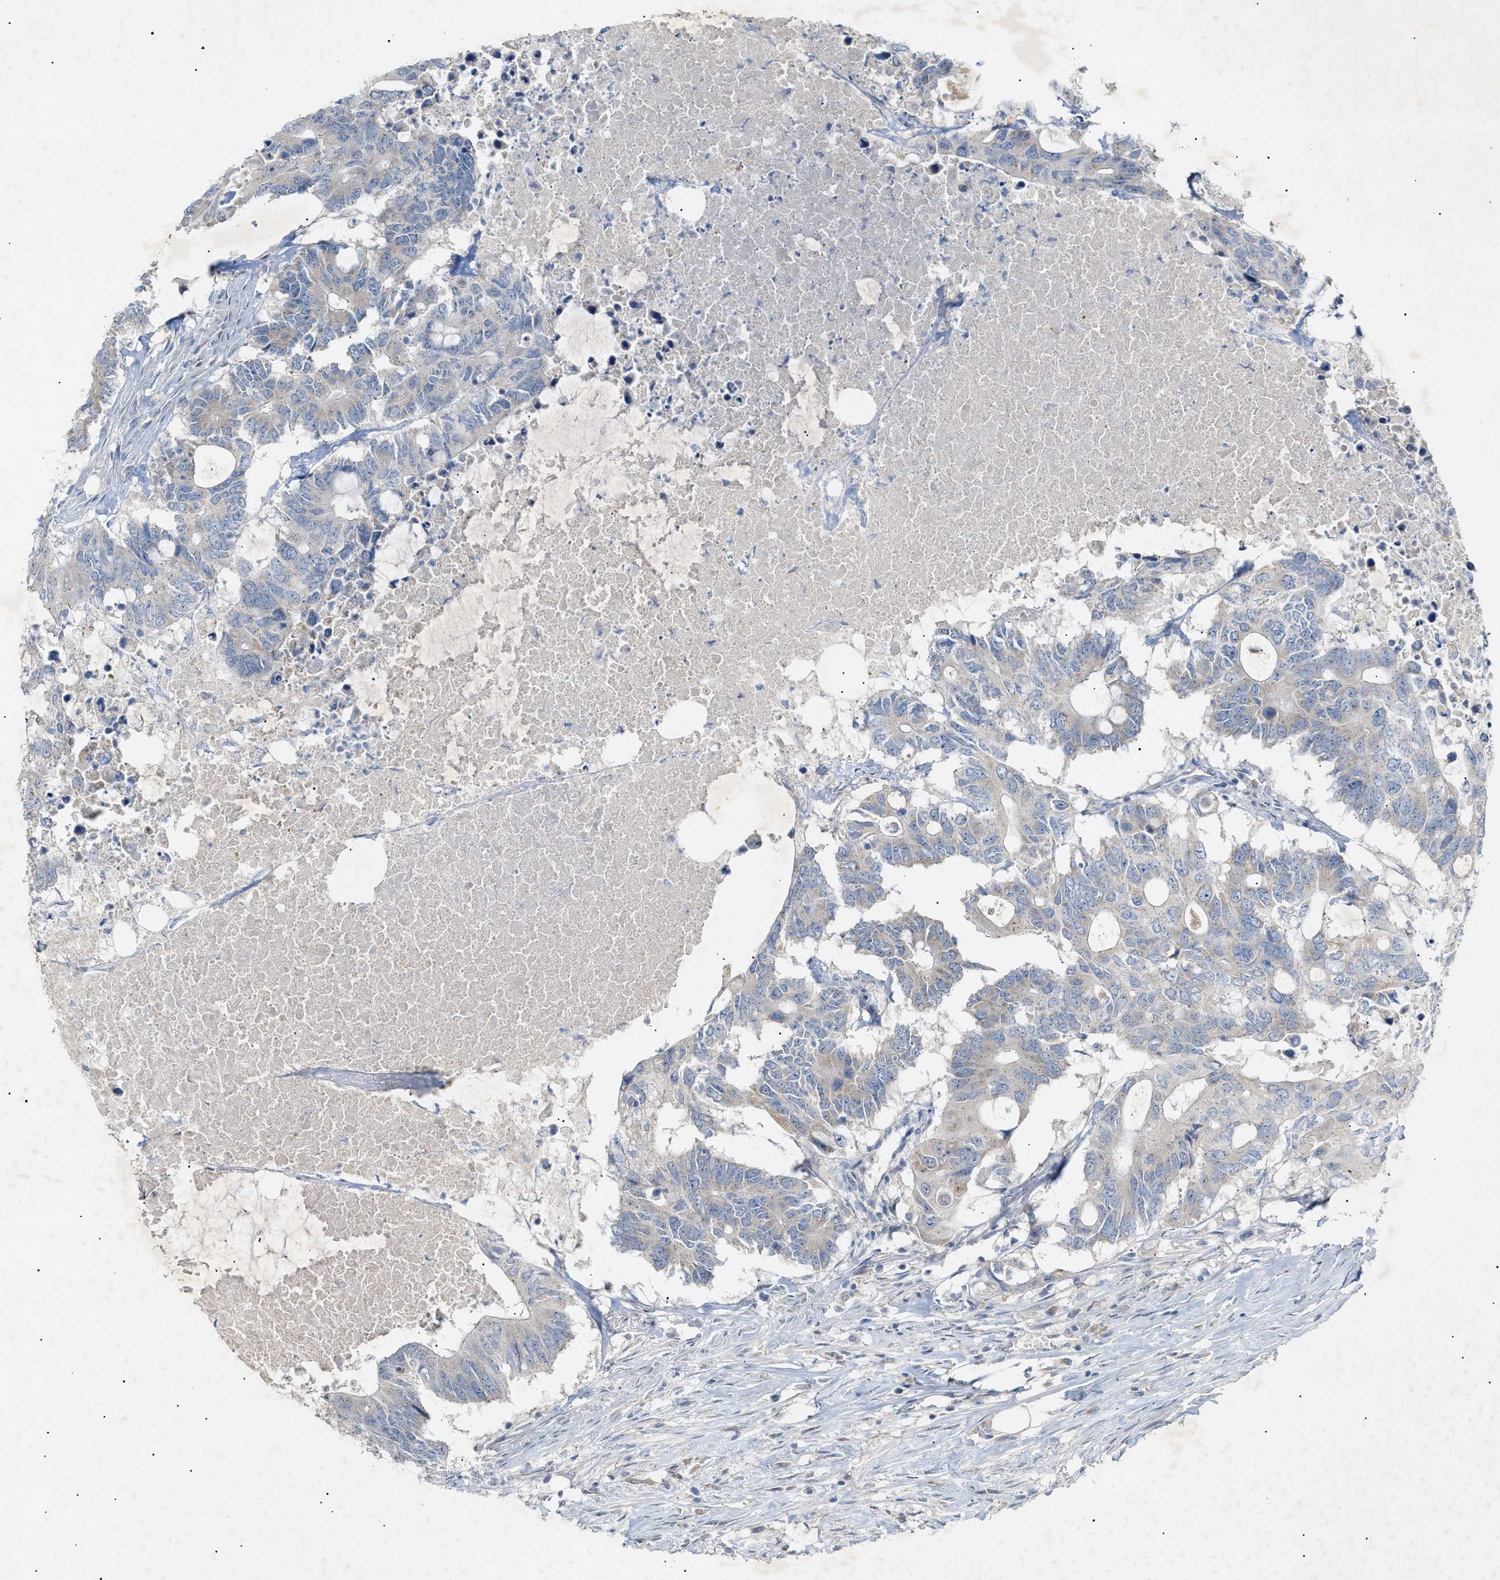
{"staining": {"intensity": "negative", "quantity": "none", "location": "none"}, "tissue": "colorectal cancer", "cell_type": "Tumor cells", "image_type": "cancer", "snomed": [{"axis": "morphology", "description": "Adenocarcinoma, NOS"}, {"axis": "topography", "description": "Colon"}], "caption": "The micrograph displays no significant positivity in tumor cells of colorectal cancer (adenocarcinoma). (Stains: DAB IHC with hematoxylin counter stain, Microscopy: brightfield microscopy at high magnification).", "gene": "SLC25A31", "patient": {"sex": "male", "age": 71}}